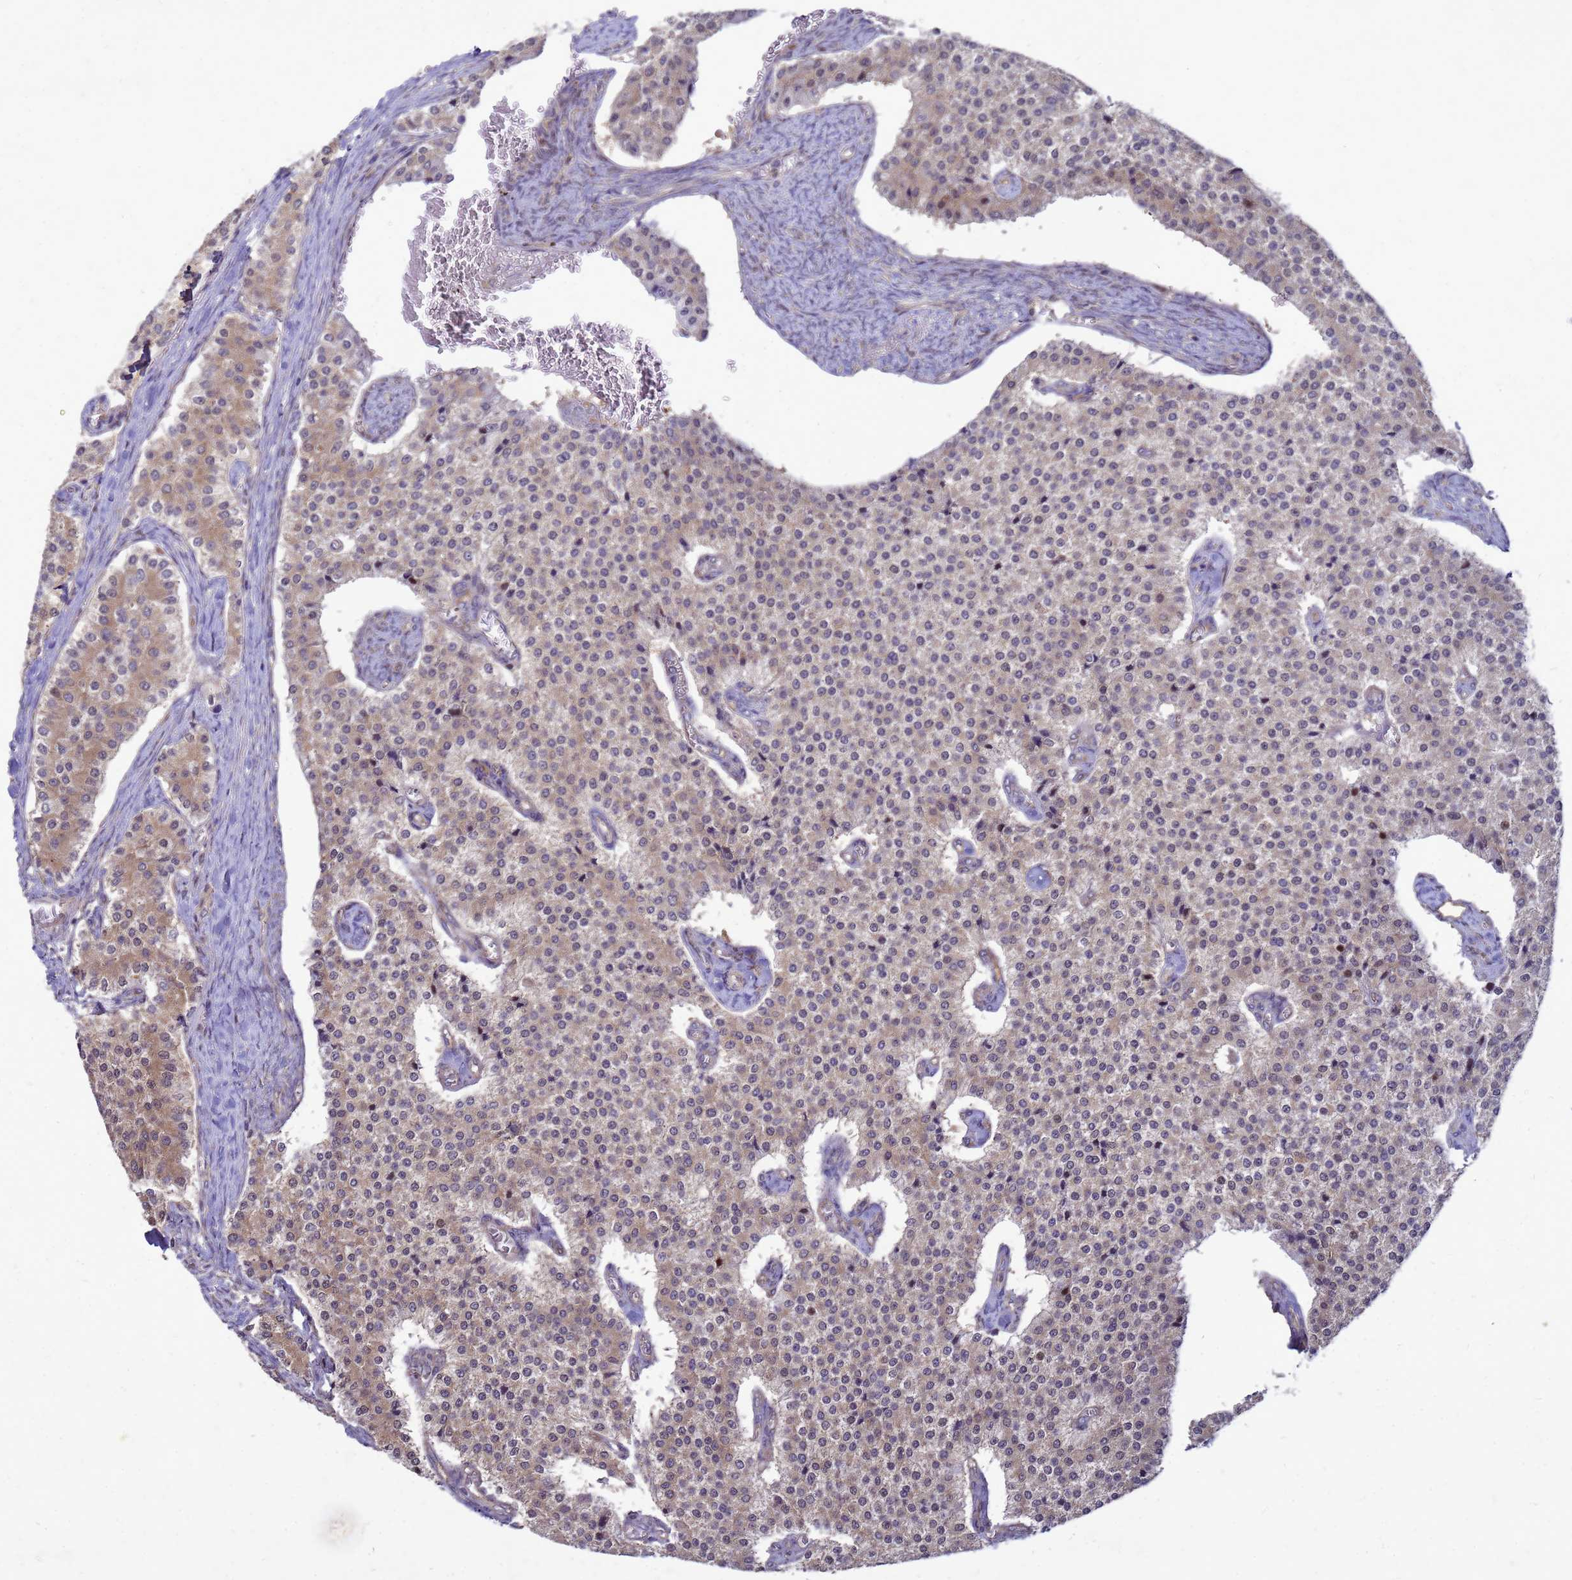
{"staining": {"intensity": "moderate", "quantity": "25%-75%", "location": "cytoplasmic/membranous"}, "tissue": "carcinoid", "cell_type": "Tumor cells", "image_type": "cancer", "snomed": [{"axis": "morphology", "description": "Carcinoid, malignant, NOS"}, {"axis": "topography", "description": "Colon"}], "caption": "High-magnification brightfield microscopy of carcinoid stained with DAB (brown) and counterstained with hematoxylin (blue). tumor cells exhibit moderate cytoplasmic/membranous positivity is identified in about25%-75% of cells. The staining is performed using DAB (3,3'-diaminobenzidine) brown chromogen to label protein expression. The nuclei are counter-stained blue using hematoxylin.", "gene": "RNF215", "patient": {"sex": "female", "age": 52}}